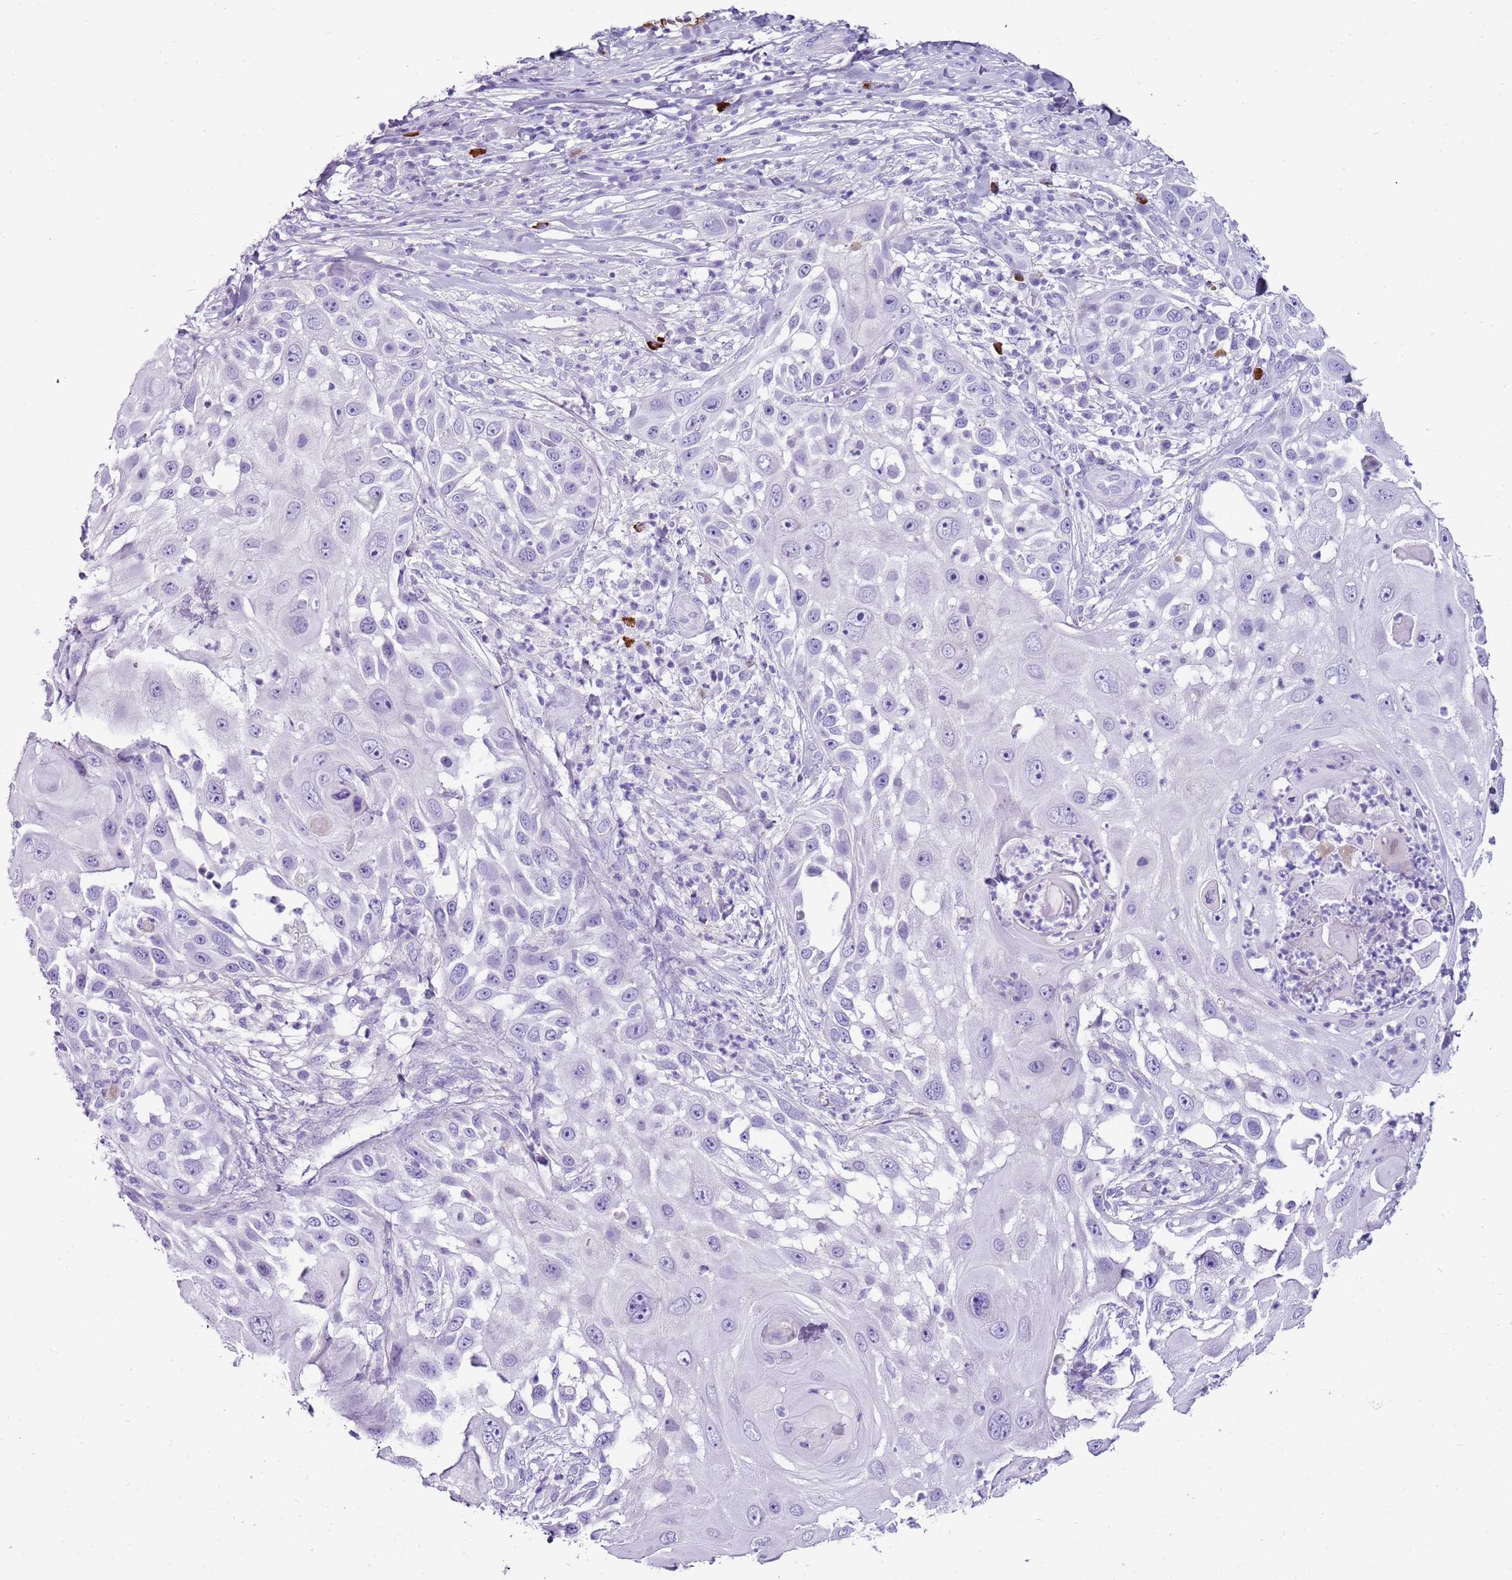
{"staining": {"intensity": "negative", "quantity": "none", "location": "none"}, "tissue": "skin cancer", "cell_type": "Tumor cells", "image_type": "cancer", "snomed": [{"axis": "morphology", "description": "Squamous cell carcinoma, NOS"}, {"axis": "topography", "description": "Skin"}], "caption": "This is an immunohistochemistry (IHC) histopathology image of human squamous cell carcinoma (skin). There is no staining in tumor cells.", "gene": "IGKV3D-11", "patient": {"sex": "female", "age": 44}}